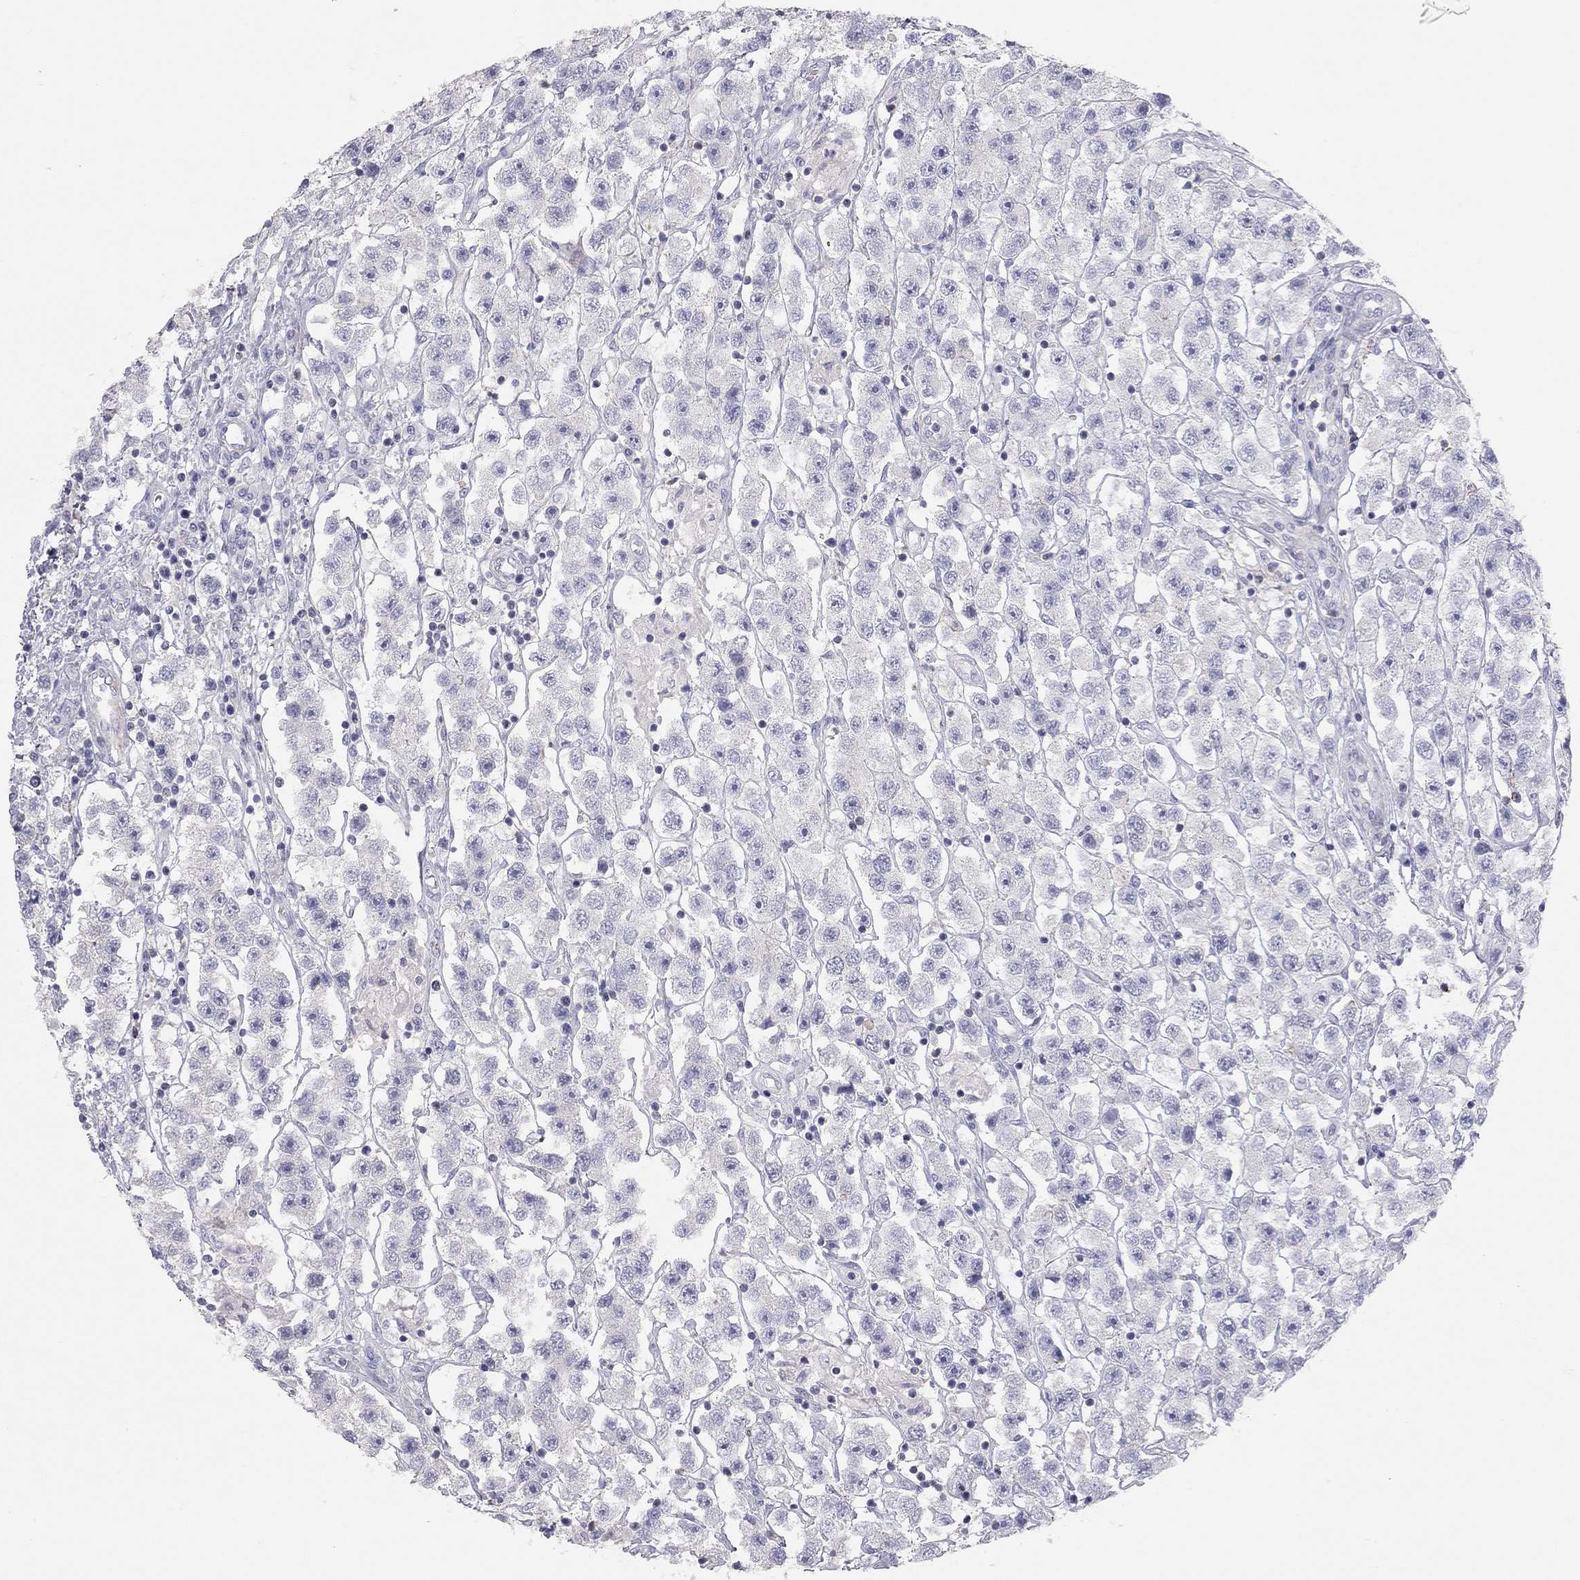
{"staining": {"intensity": "negative", "quantity": "none", "location": "none"}, "tissue": "testis cancer", "cell_type": "Tumor cells", "image_type": "cancer", "snomed": [{"axis": "morphology", "description": "Seminoma, NOS"}, {"axis": "topography", "description": "Testis"}], "caption": "DAB (3,3'-diaminobenzidine) immunohistochemical staining of seminoma (testis) displays no significant positivity in tumor cells.", "gene": "ADCYAP1", "patient": {"sex": "male", "age": 45}}